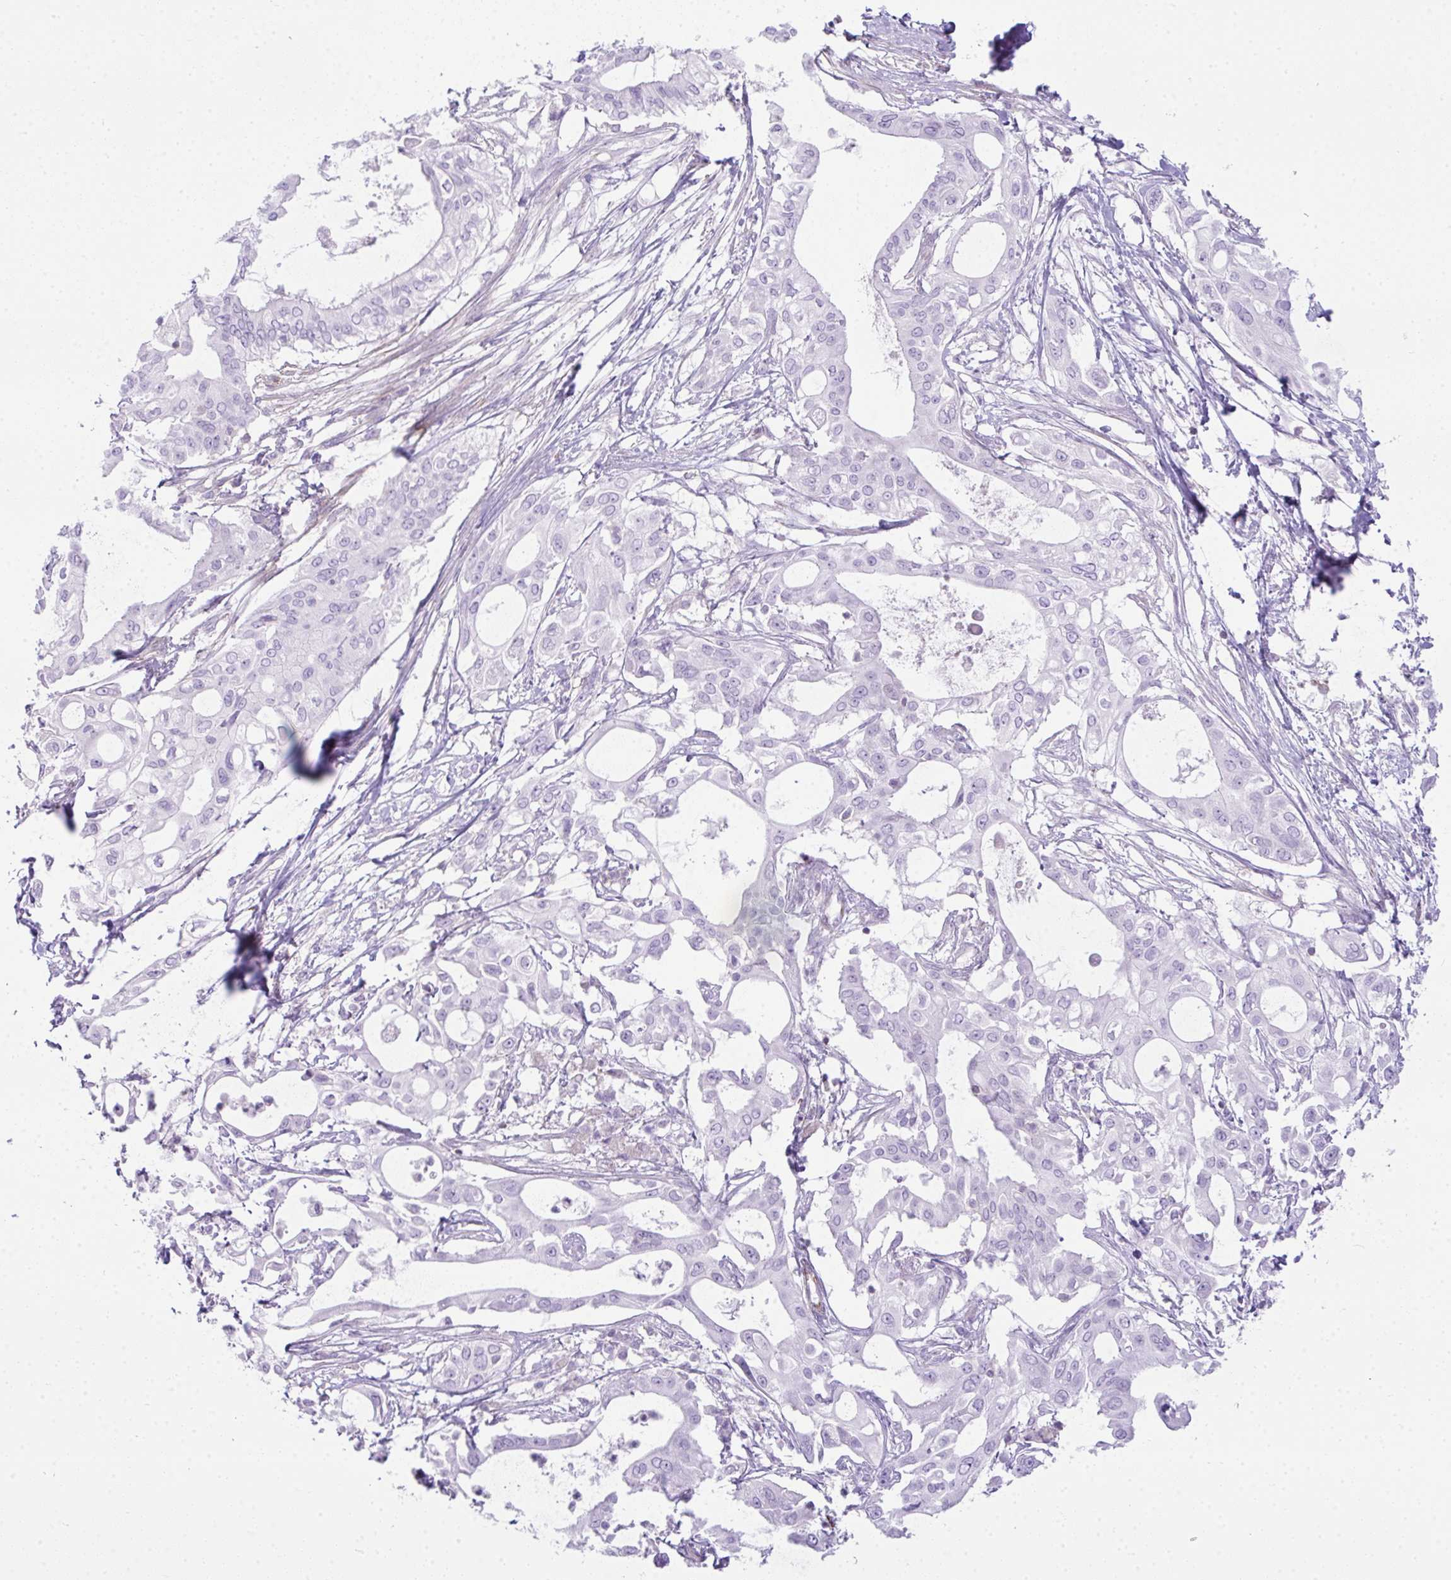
{"staining": {"intensity": "negative", "quantity": "none", "location": "none"}, "tissue": "pancreatic cancer", "cell_type": "Tumor cells", "image_type": "cancer", "snomed": [{"axis": "morphology", "description": "Adenocarcinoma, NOS"}, {"axis": "topography", "description": "Pancreas"}], "caption": "This is a photomicrograph of IHC staining of pancreatic adenocarcinoma, which shows no expression in tumor cells.", "gene": "CDRT15", "patient": {"sex": "female", "age": 68}}